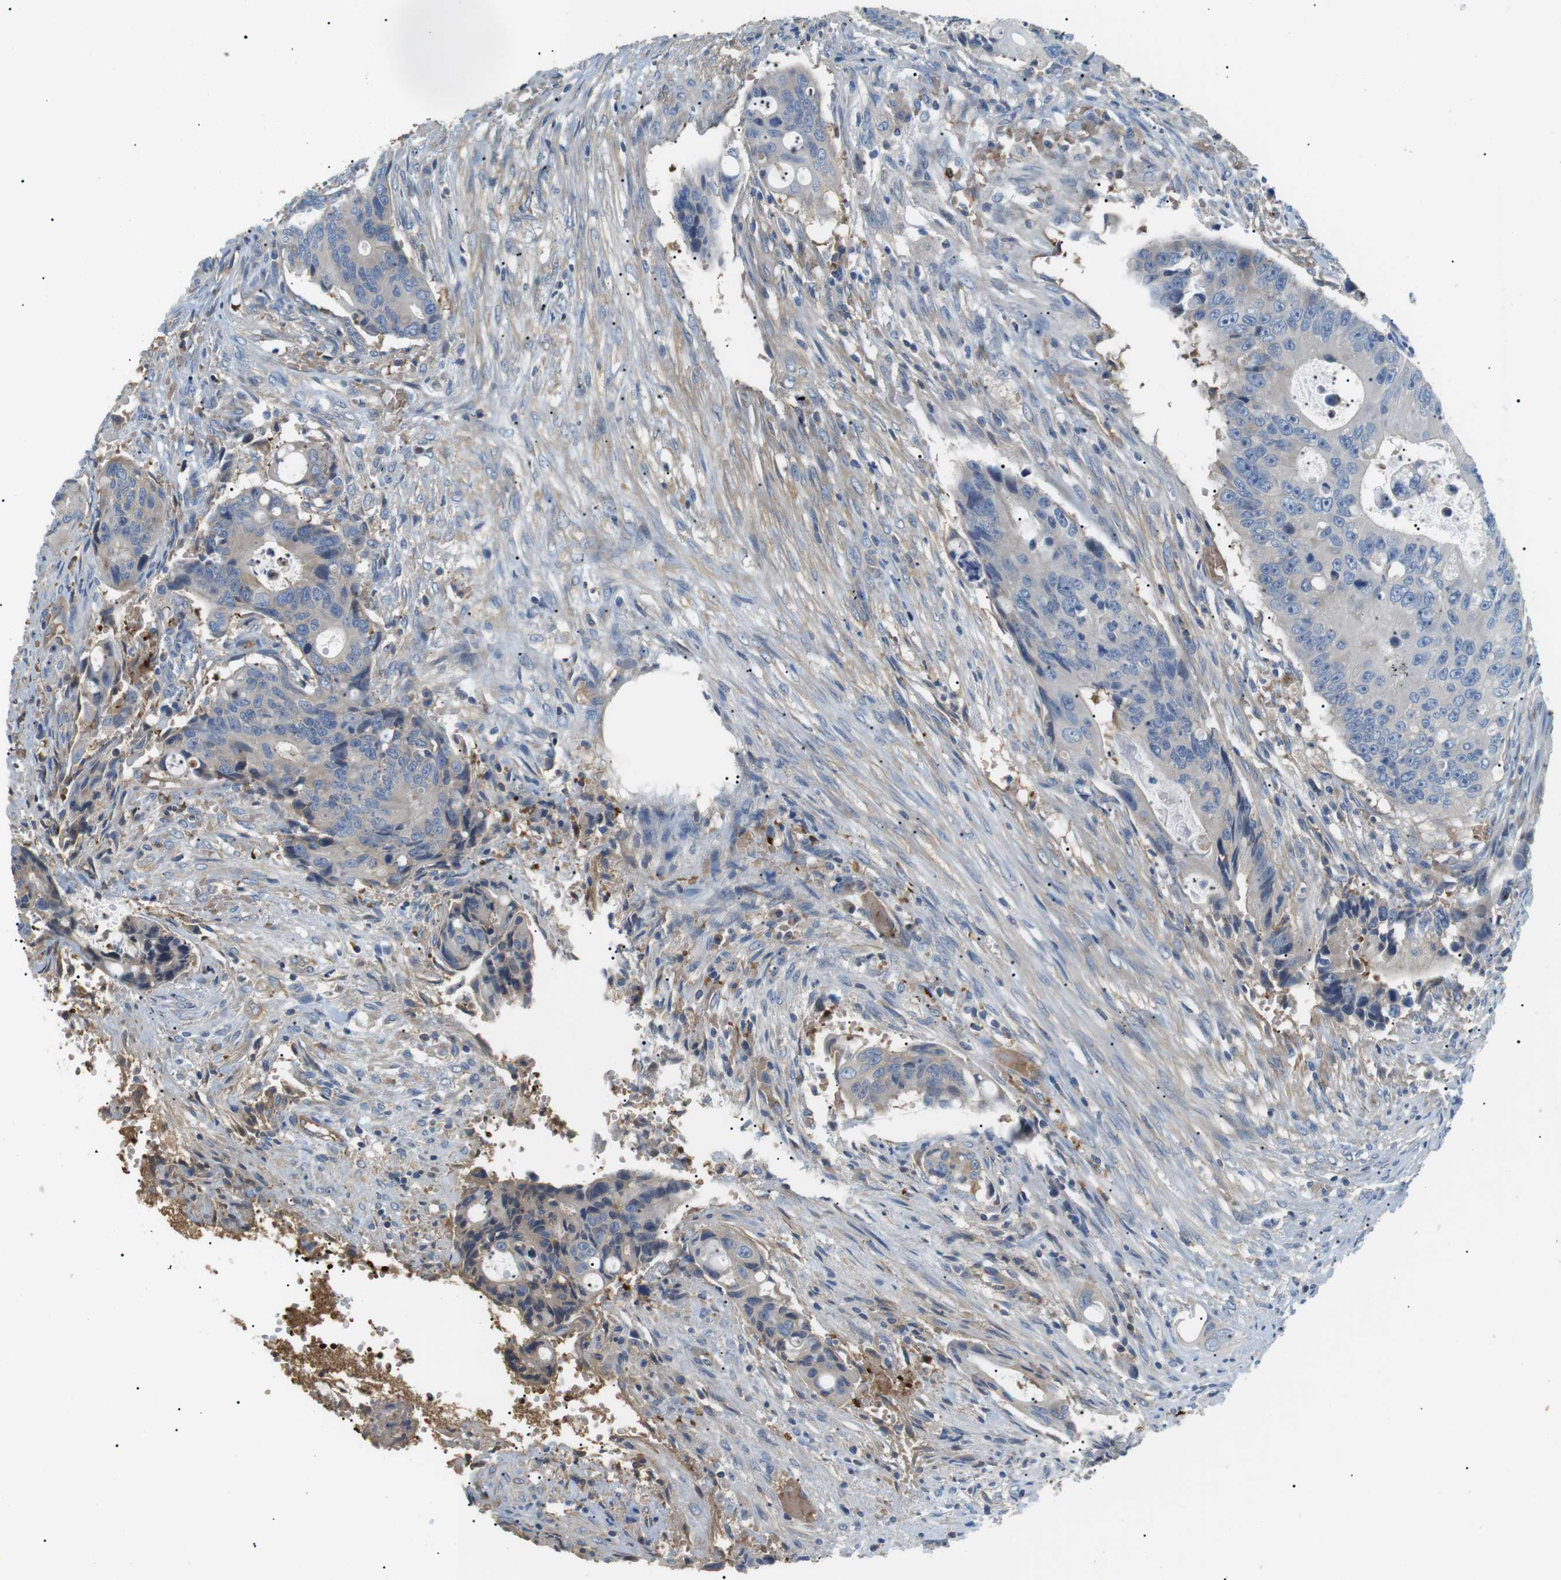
{"staining": {"intensity": "weak", "quantity": "25%-75%", "location": "cytoplasmic/membranous"}, "tissue": "colorectal cancer", "cell_type": "Tumor cells", "image_type": "cancer", "snomed": [{"axis": "morphology", "description": "Adenocarcinoma, NOS"}, {"axis": "topography", "description": "Colon"}], "caption": "About 25%-75% of tumor cells in adenocarcinoma (colorectal) show weak cytoplasmic/membranous protein positivity as visualized by brown immunohistochemical staining.", "gene": "ADCY10", "patient": {"sex": "female", "age": 57}}